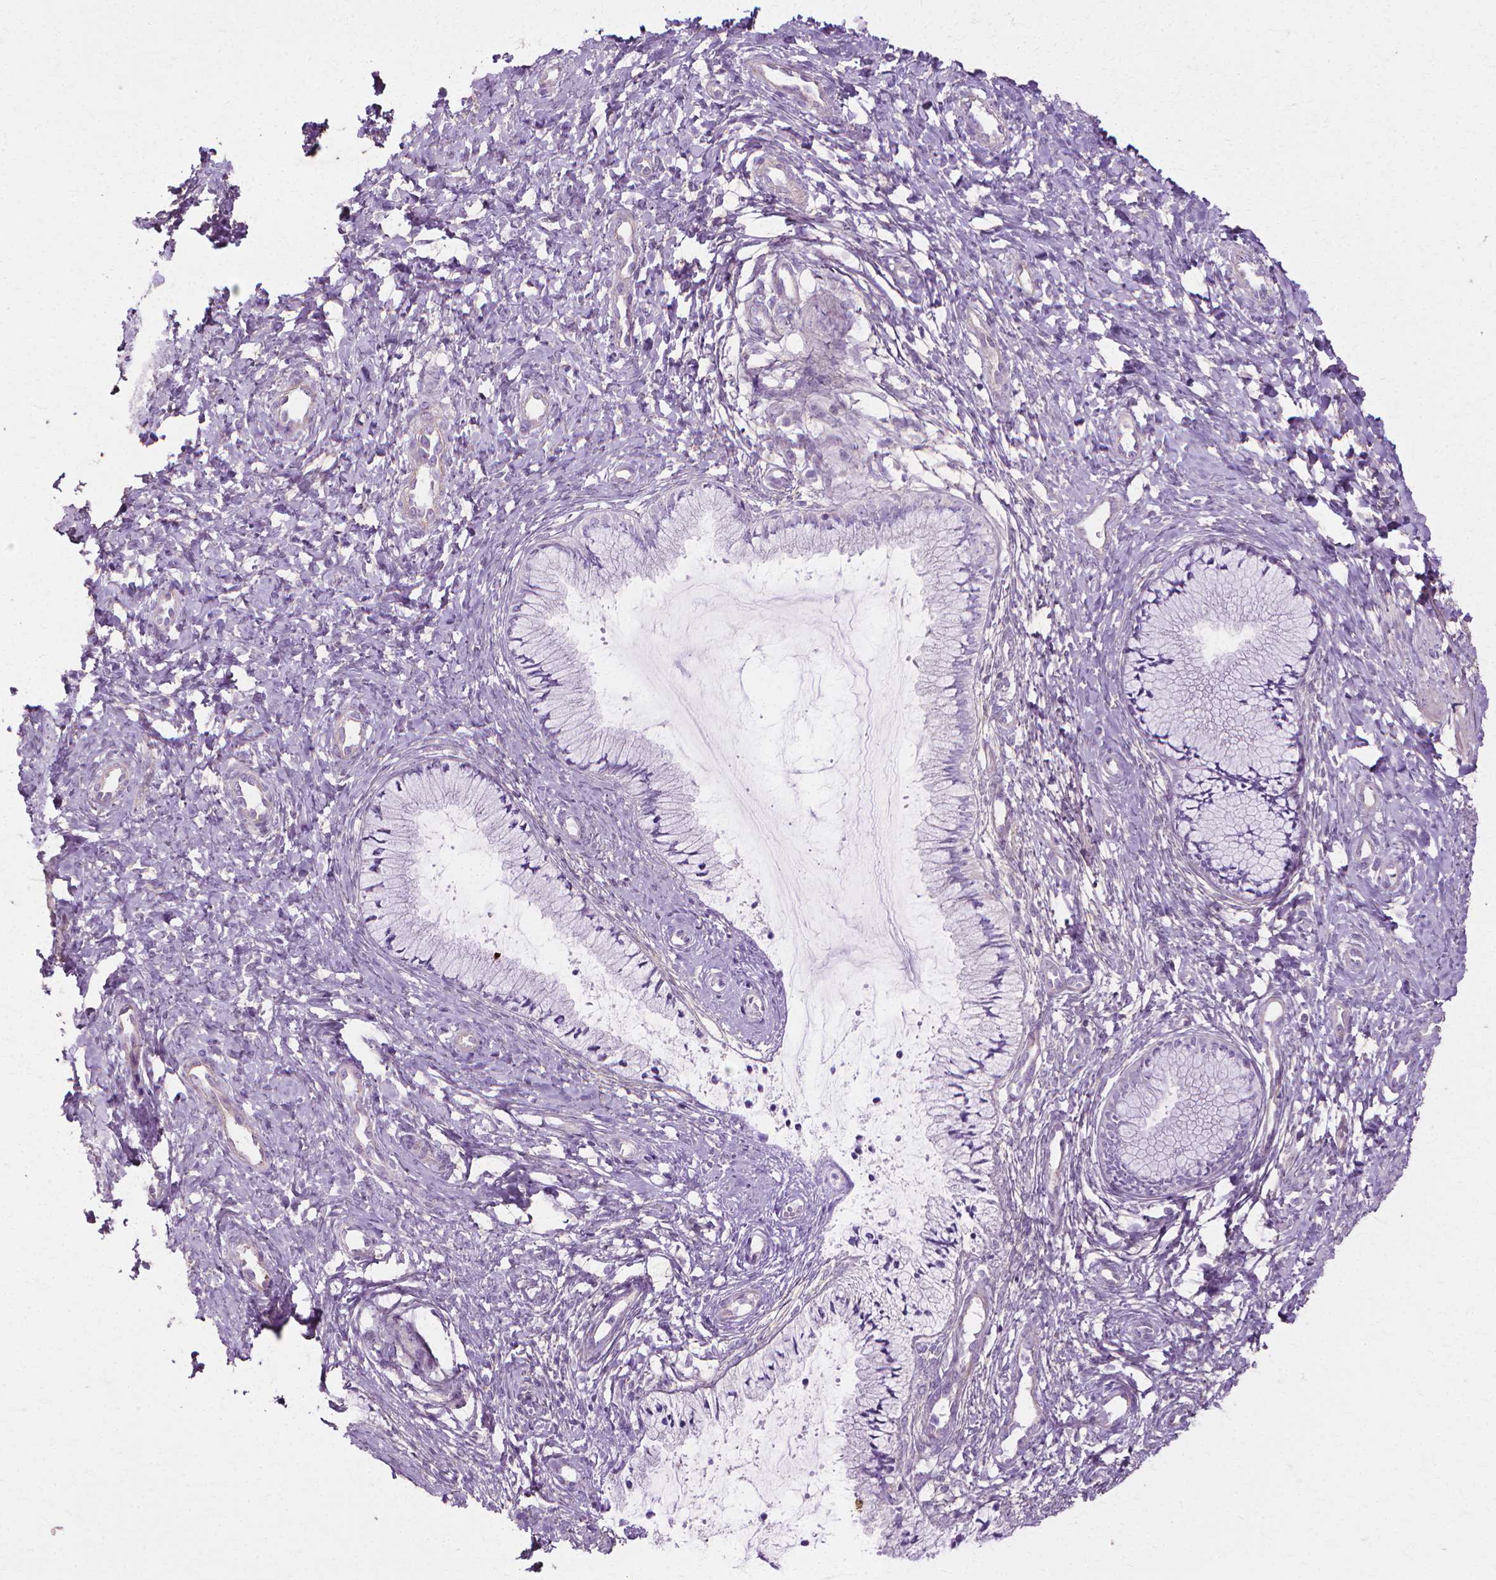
{"staining": {"intensity": "negative", "quantity": "none", "location": "none"}, "tissue": "cervix", "cell_type": "Glandular cells", "image_type": "normal", "snomed": [{"axis": "morphology", "description": "Normal tissue, NOS"}, {"axis": "topography", "description": "Cervix"}], "caption": "An immunohistochemistry (IHC) image of benign cervix is shown. There is no staining in glandular cells of cervix.", "gene": "CFAP157", "patient": {"sex": "female", "age": 37}}